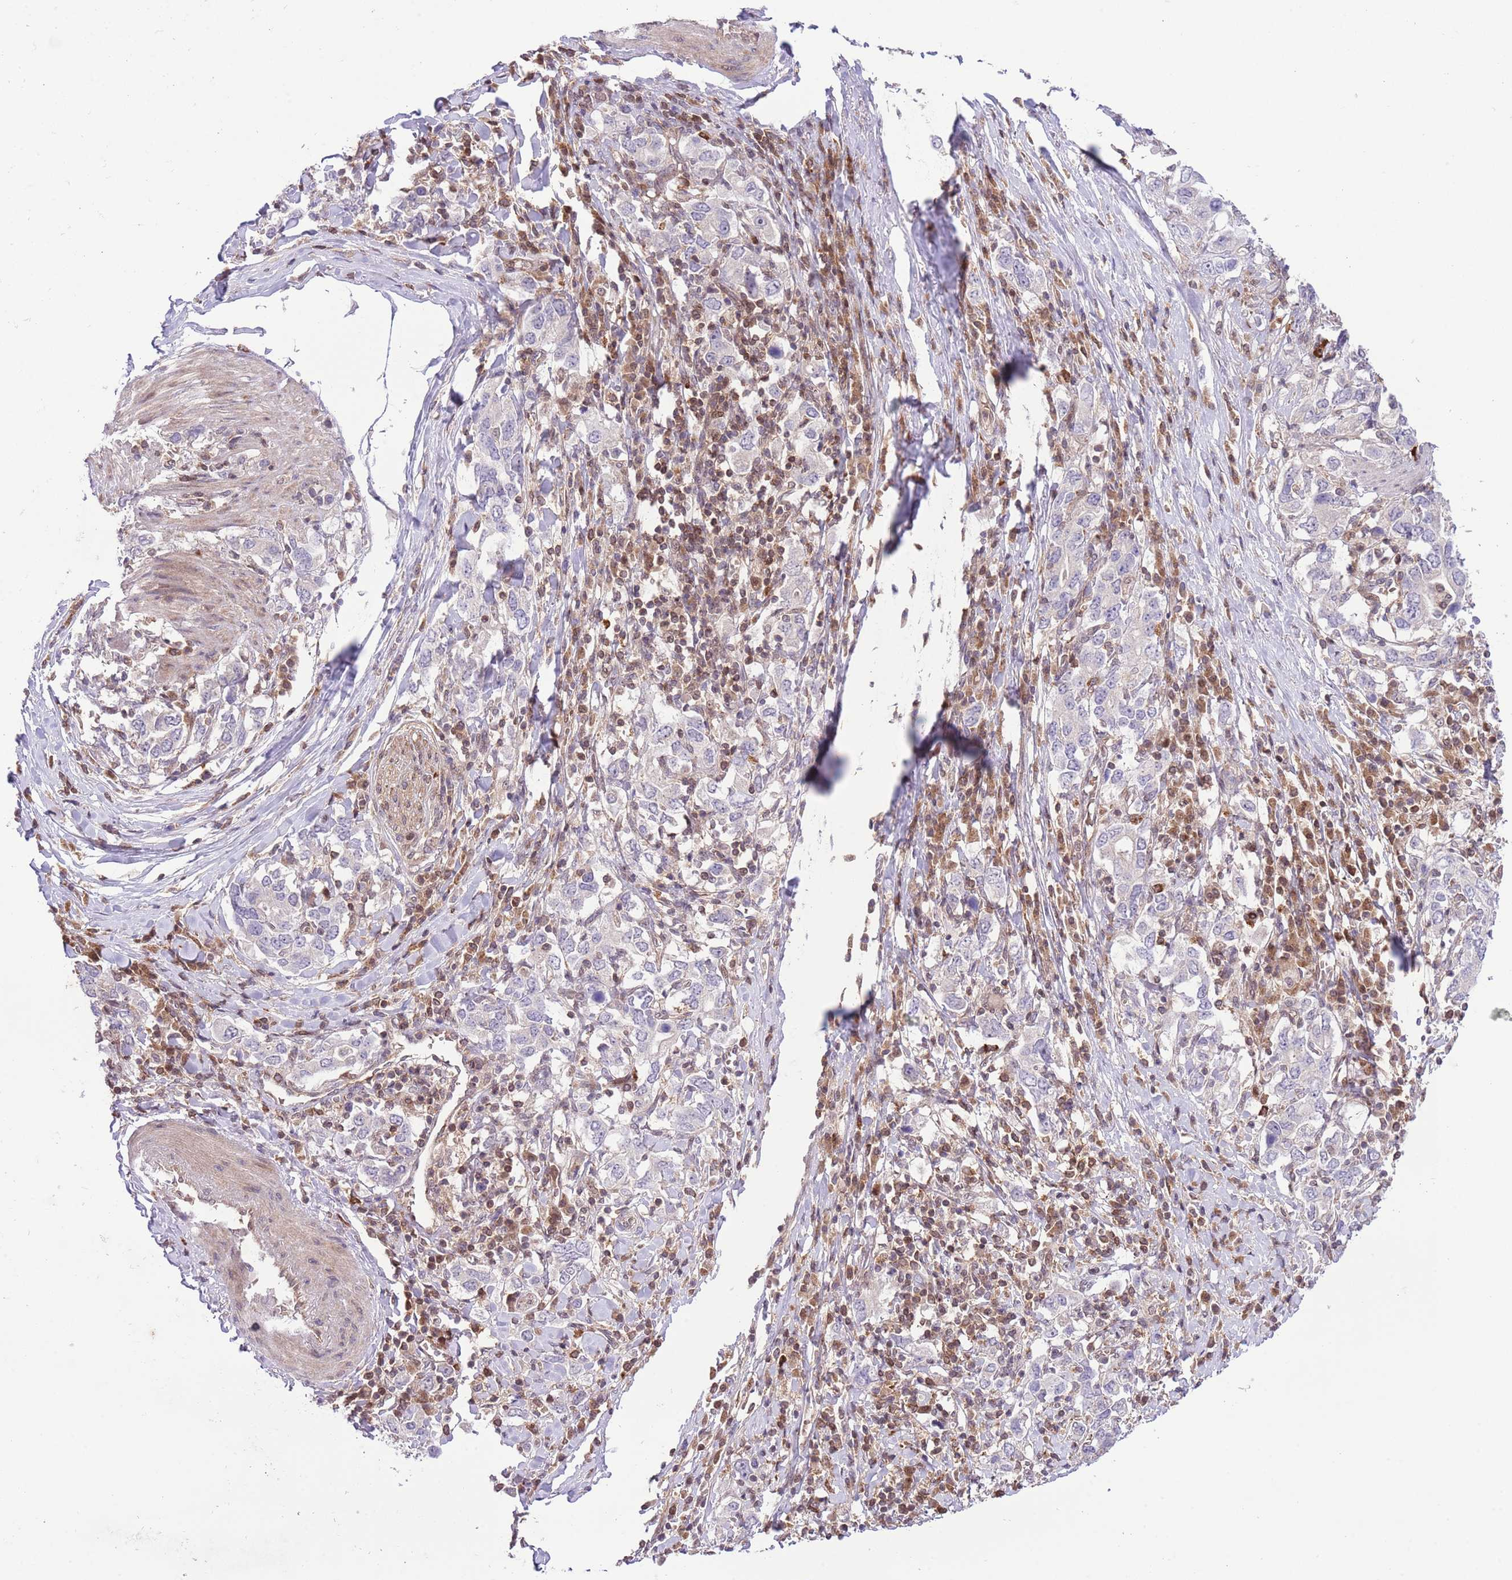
{"staining": {"intensity": "negative", "quantity": "none", "location": "none"}, "tissue": "stomach cancer", "cell_type": "Tumor cells", "image_type": "cancer", "snomed": [{"axis": "morphology", "description": "Adenocarcinoma, NOS"}, {"axis": "topography", "description": "Stomach, upper"}, {"axis": "topography", "description": "Stomach"}], "caption": "Stomach cancer was stained to show a protein in brown. There is no significant expression in tumor cells.", "gene": "HDHD2", "patient": {"sex": "male", "age": 62}}